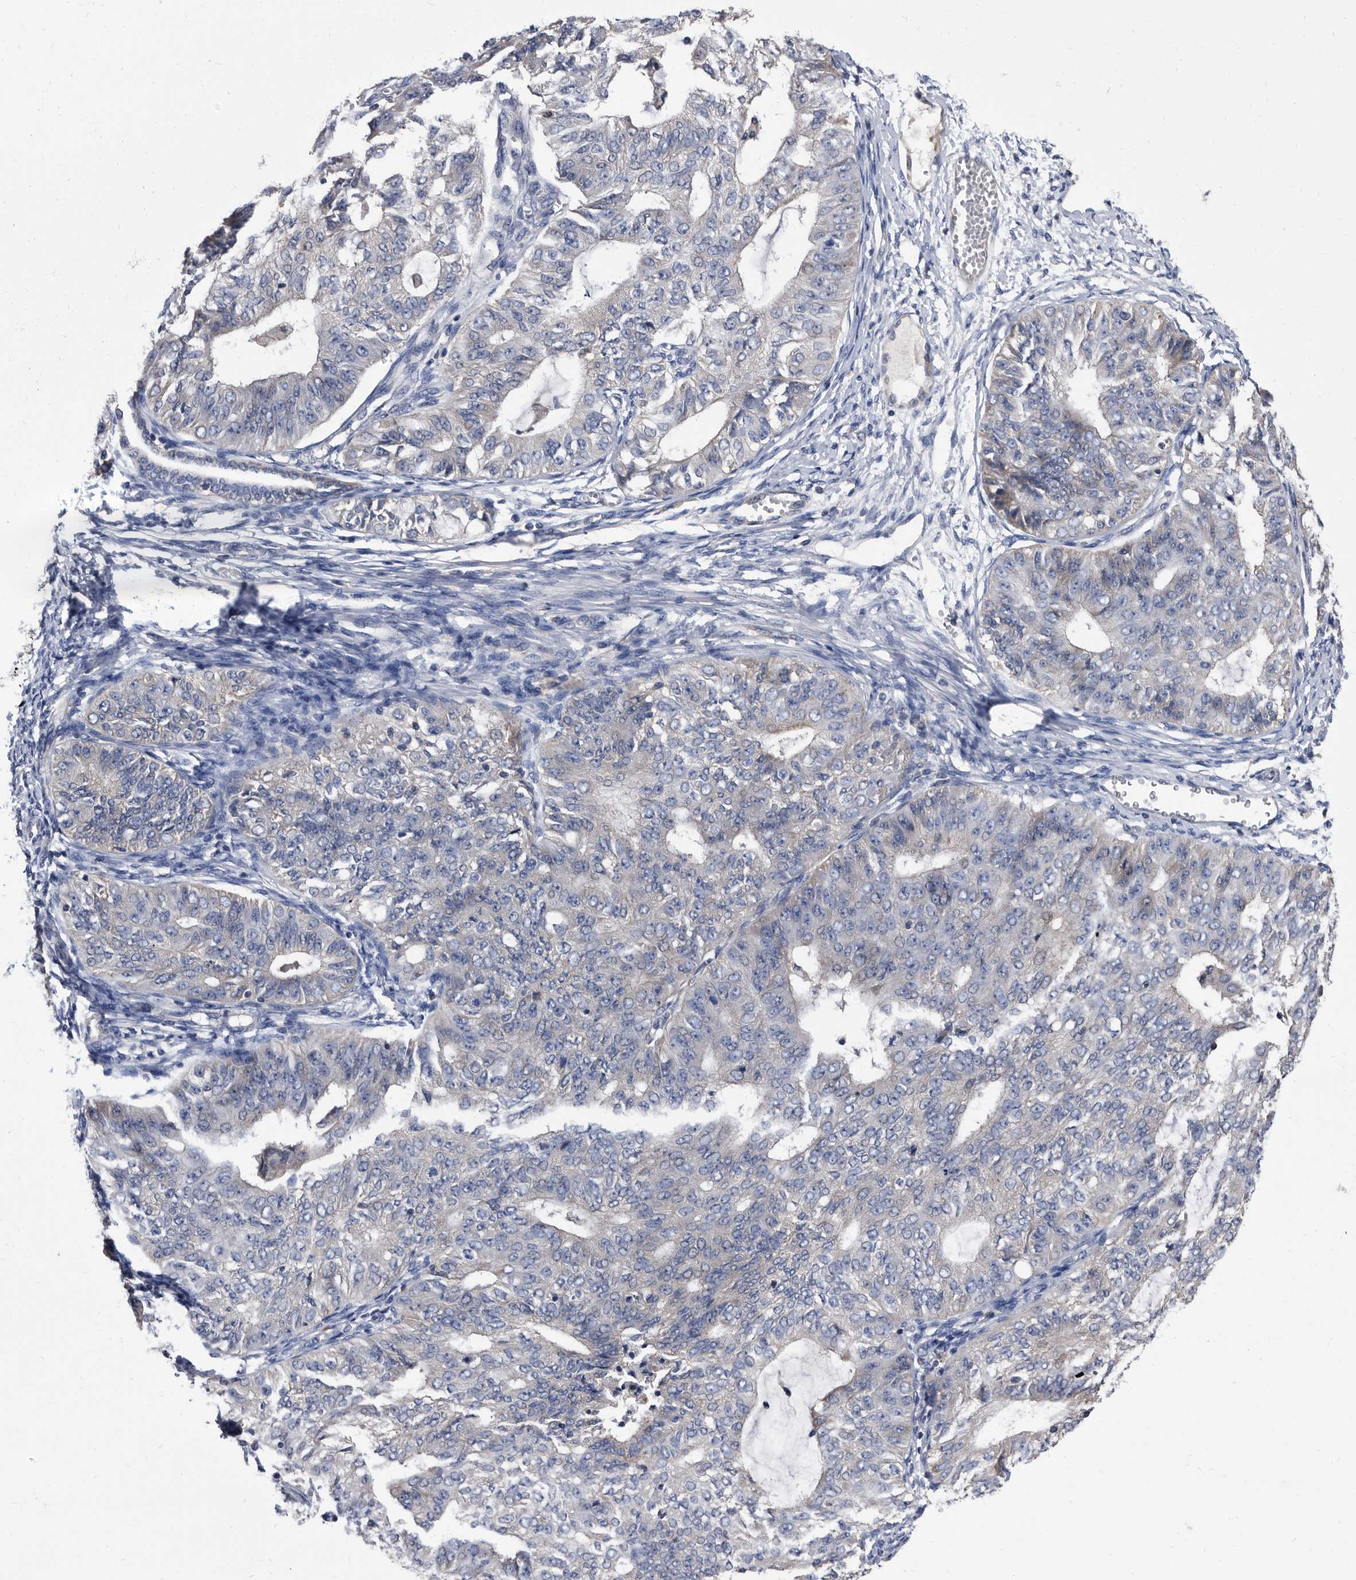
{"staining": {"intensity": "negative", "quantity": "none", "location": "none"}, "tissue": "endometrial cancer", "cell_type": "Tumor cells", "image_type": "cancer", "snomed": [{"axis": "morphology", "description": "Adenocarcinoma, NOS"}, {"axis": "topography", "description": "Endometrium"}], "caption": "Immunohistochemistry image of endometrial cancer stained for a protein (brown), which displays no positivity in tumor cells.", "gene": "DTNBP1", "patient": {"sex": "female", "age": 32}}